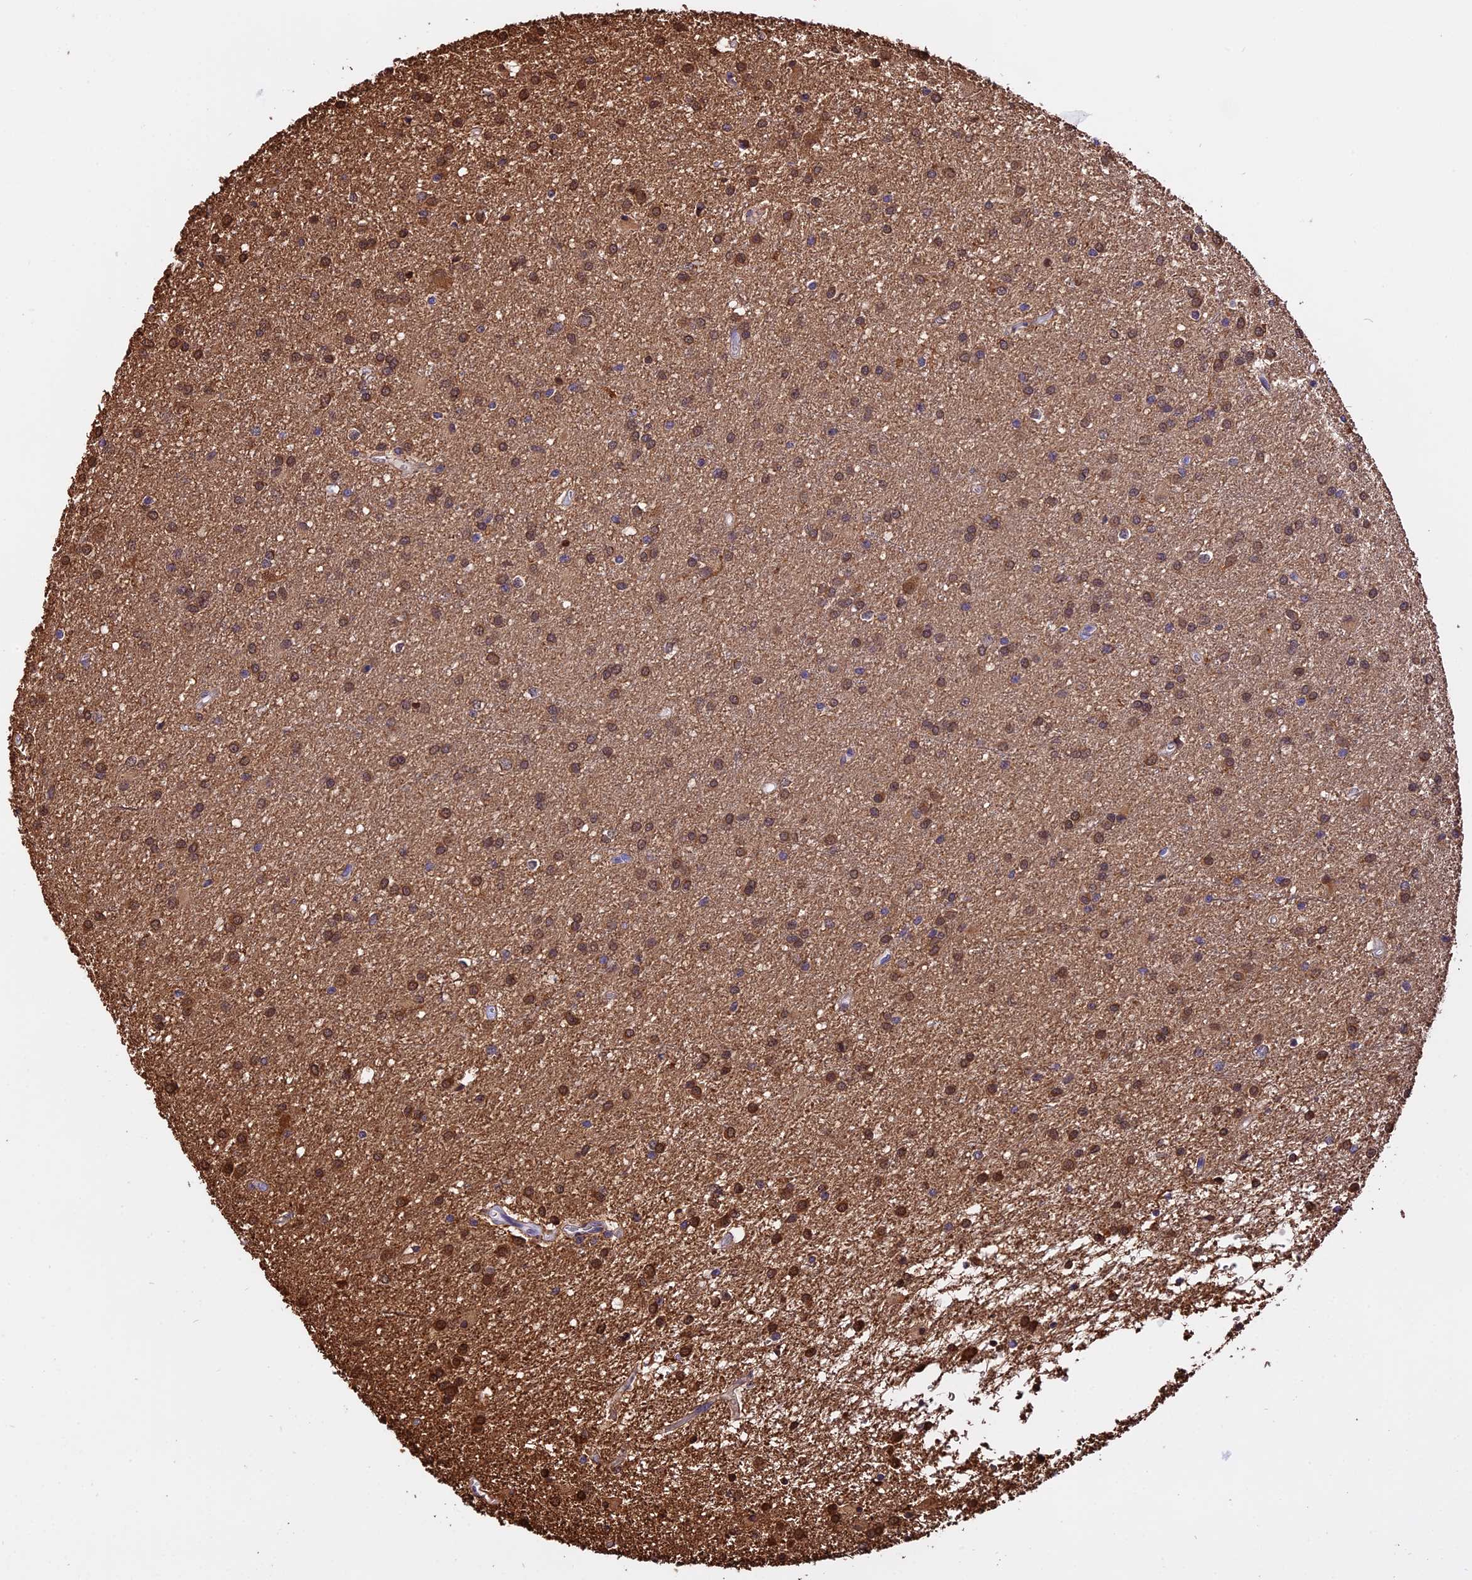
{"staining": {"intensity": "strong", "quantity": "25%-75%", "location": "cytoplasmic/membranous,nuclear"}, "tissue": "glioma", "cell_type": "Tumor cells", "image_type": "cancer", "snomed": [{"axis": "morphology", "description": "Glioma, malignant, High grade"}, {"axis": "topography", "description": "Brain"}], "caption": "IHC of human malignant glioma (high-grade) reveals high levels of strong cytoplasmic/membranous and nuclear expression in about 25%-75% of tumor cells.", "gene": "MAP3K7CL", "patient": {"sex": "female", "age": 50}}